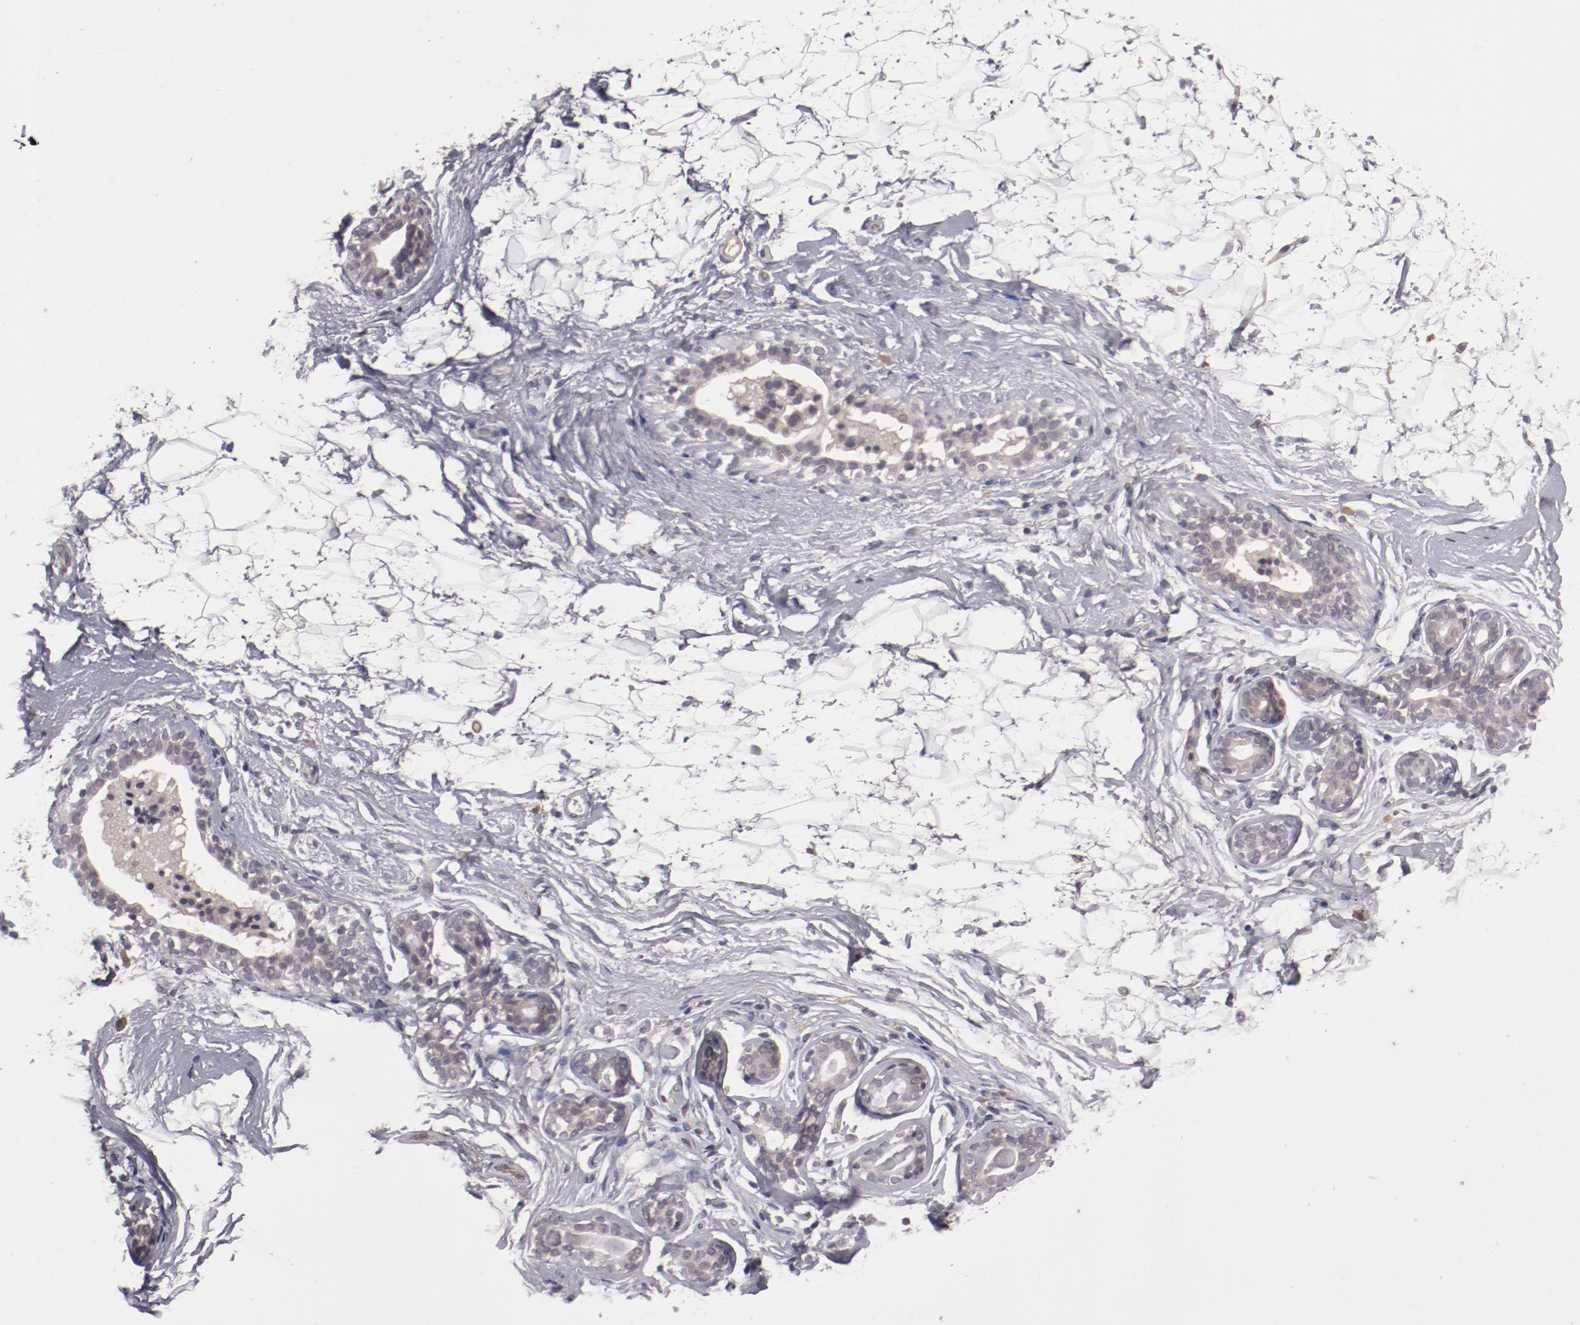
{"staining": {"intensity": "weak", "quantity": "25%-75%", "location": "cytoplasmic/membranous"}, "tissue": "adipose tissue", "cell_type": "Adipocytes", "image_type": "normal", "snomed": [{"axis": "morphology", "description": "Normal tissue, NOS"}, {"axis": "topography", "description": "Breast"}], "caption": "Weak cytoplasmic/membranous expression for a protein is identified in about 25%-75% of adipocytes of normal adipose tissue using immunohistochemistry.", "gene": "CP", "patient": {"sex": "female", "age": 22}}